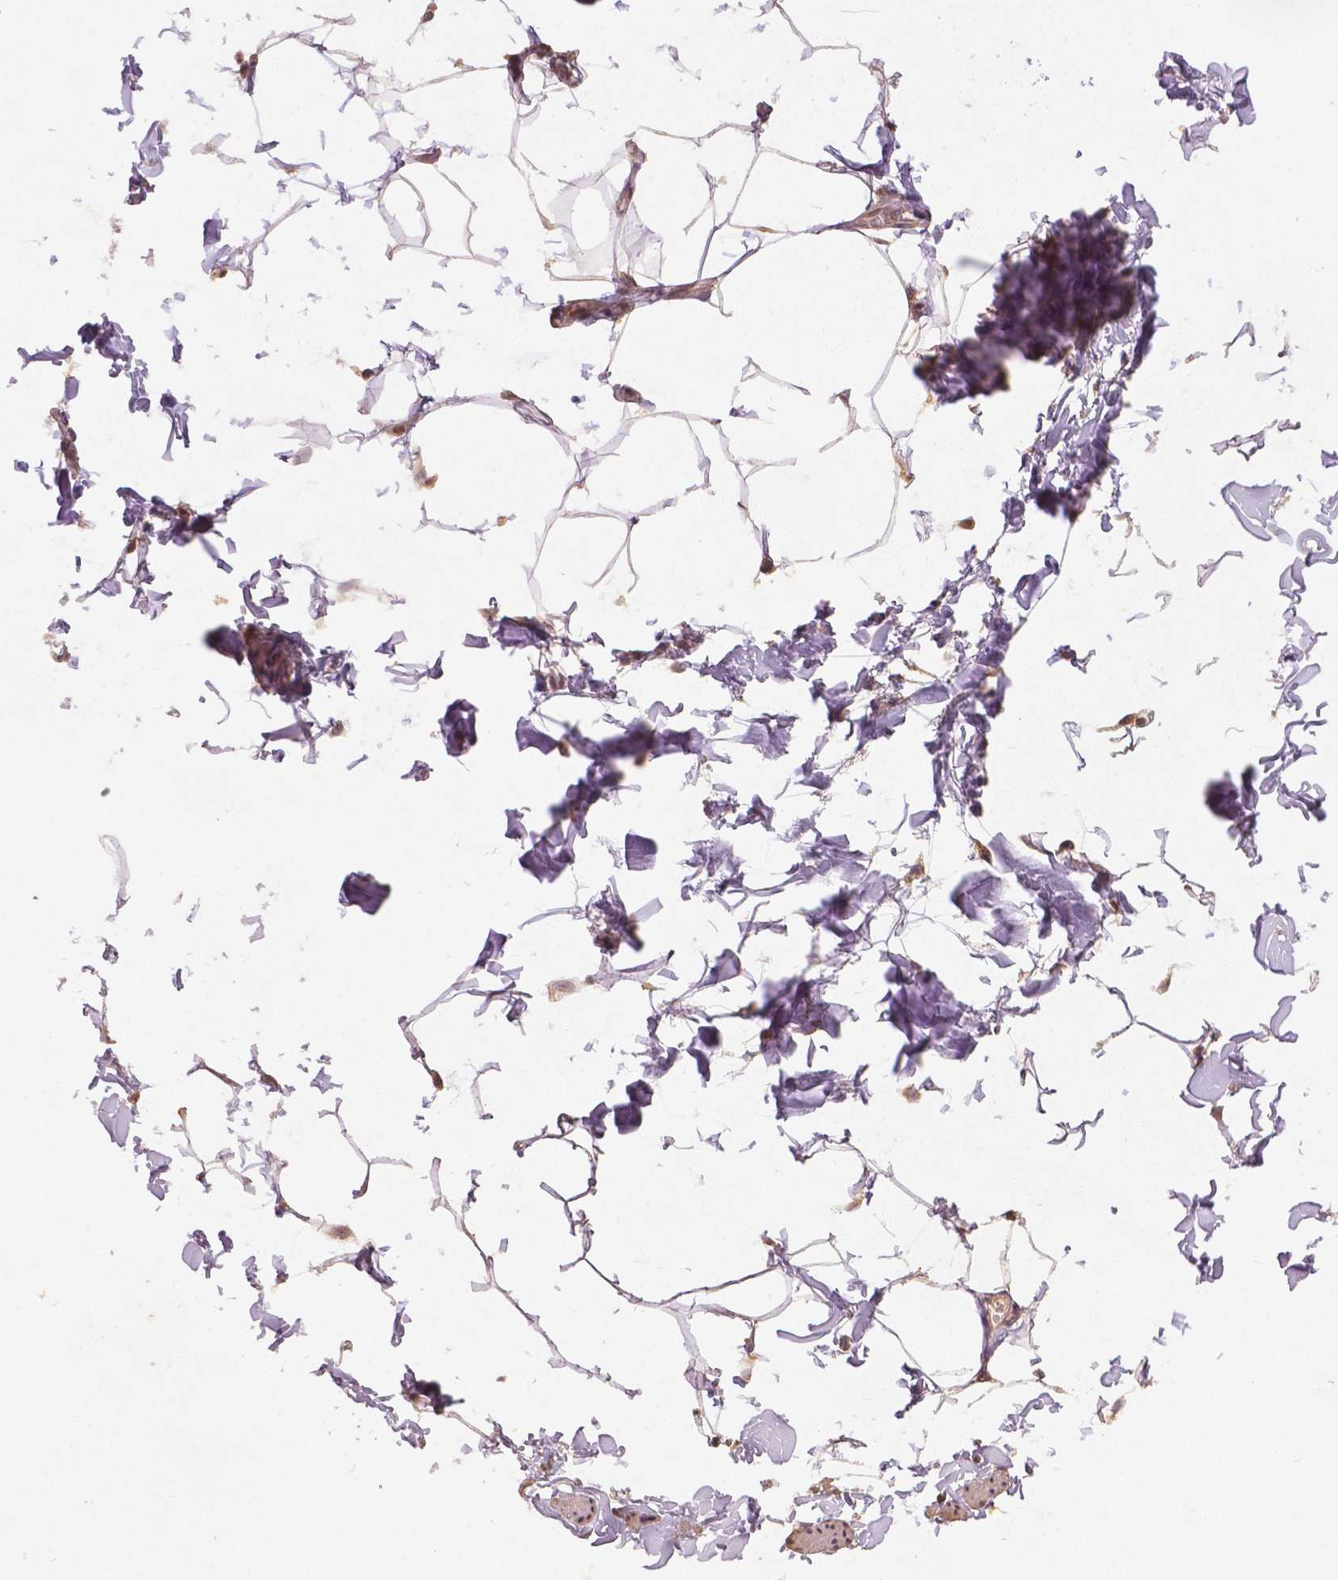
{"staining": {"intensity": "moderate", "quantity": "<25%", "location": "cytoplasmic/membranous"}, "tissue": "adipose tissue", "cell_type": "Adipocytes", "image_type": "normal", "snomed": [{"axis": "morphology", "description": "Normal tissue, NOS"}, {"axis": "topography", "description": "Soft tissue"}, {"axis": "topography", "description": "Adipose tissue"}, {"axis": "topography", "description": "Vascular tissue"}, {"axis": "topography", "description": "Peripheral nerve tissue"}], "caption": "Immunohistochemical staining of benign human adipose tissue displays <25% levels of moderate cytoplasmic/membranous protein staining in approximately <25% of adipocytes. Nuclei are stained in blue.", "gene": "CLBA1", "patient": {"sex": "male", "age": 29}}